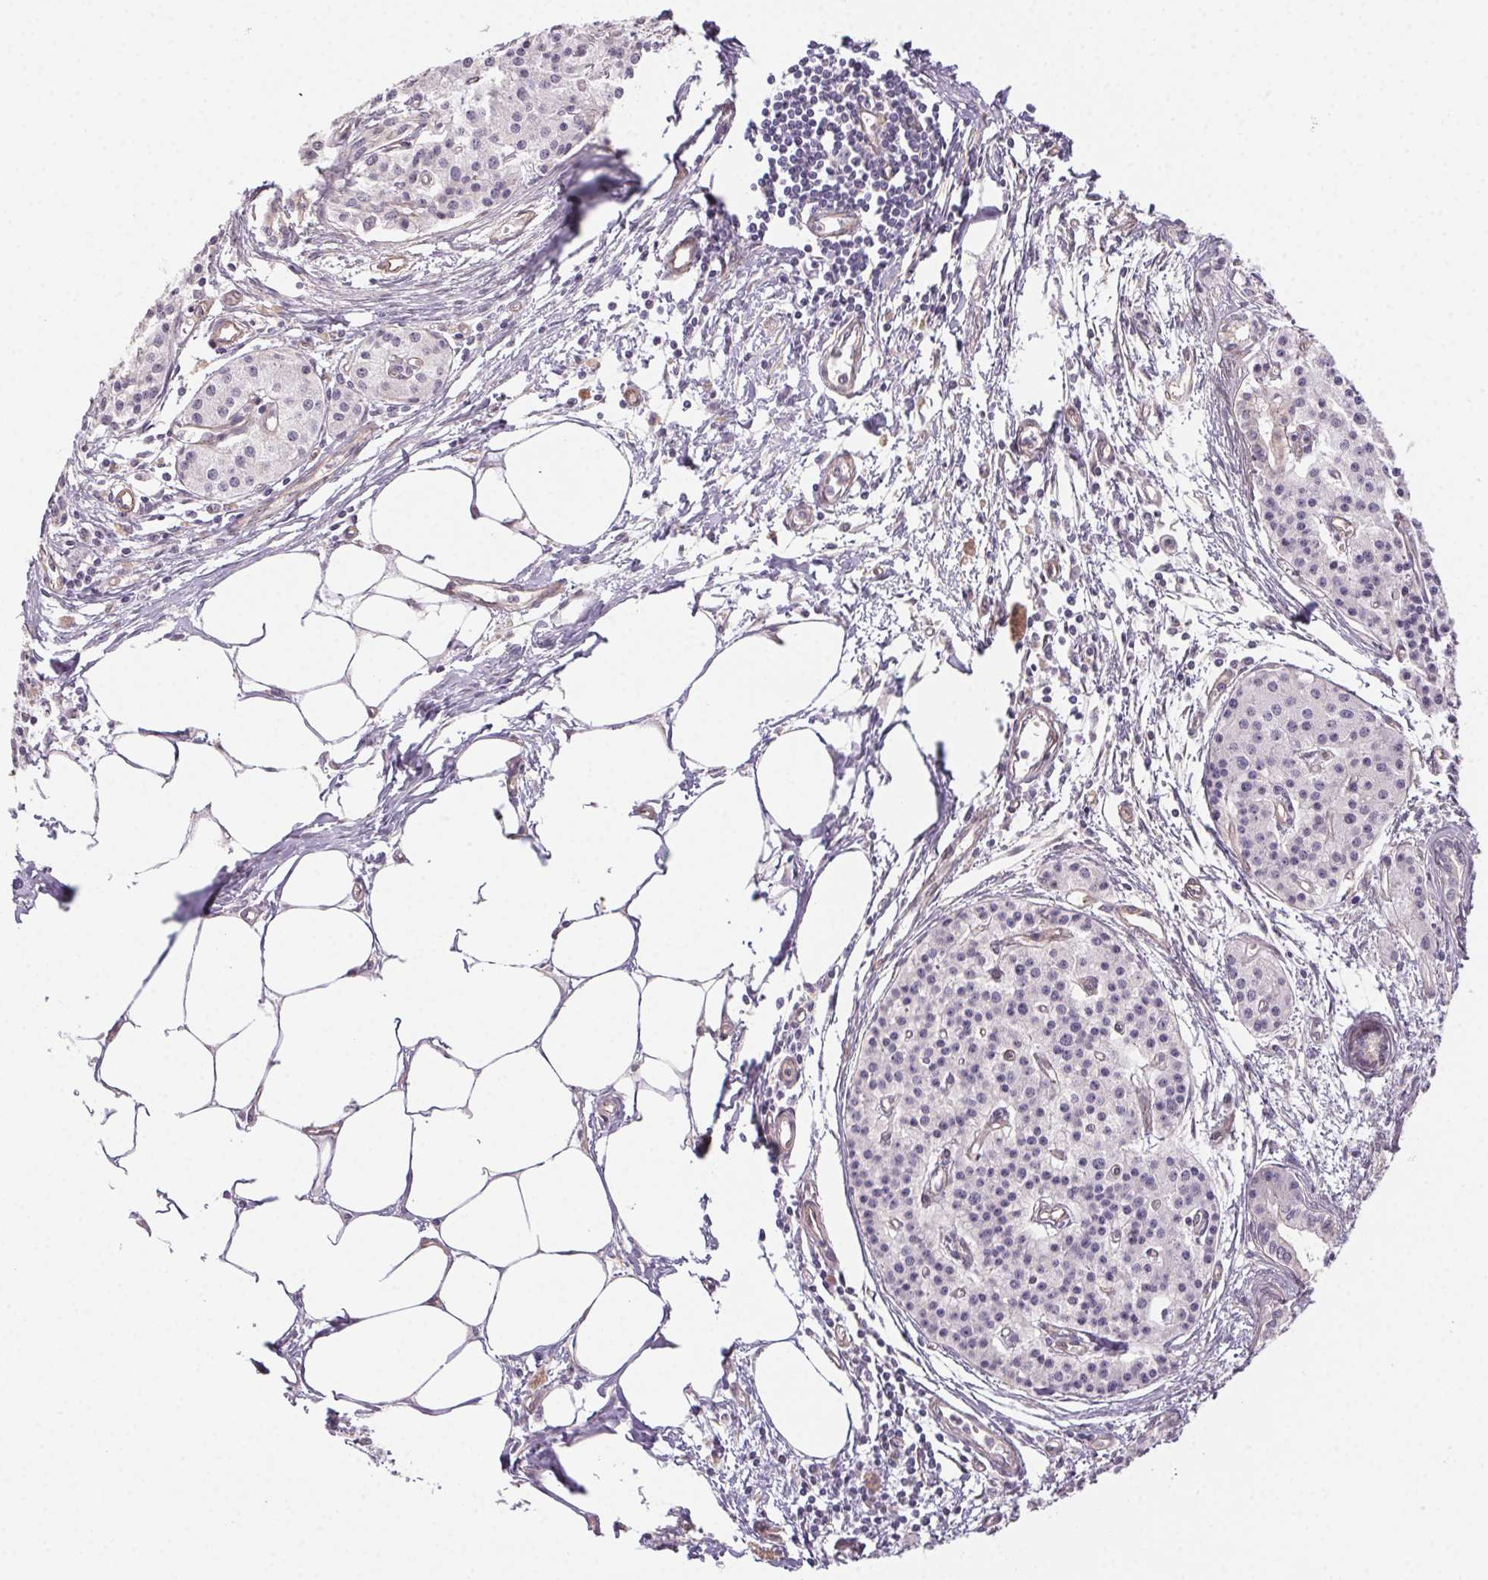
{"staining": {"intensity": "weak", "quantity": "<25%", "location": "cytoplasmic/membranous"}, "tissue": "pancreatic cancer", "cell_type": "Tumor cells", "image_type": "cancer", "snomed": [{"axis": "morphology", "description": "Adenocarcinoma, NOS"}, {"axis": "topography", "description": "Pancreas"}], "caption": "An image of adenocarcinoma (pancreatic) stained for a protein reveals no brown staining in tumor cells.", "gene": "PLA2G4F", "patient": {"sex": "female", "age": 47}}